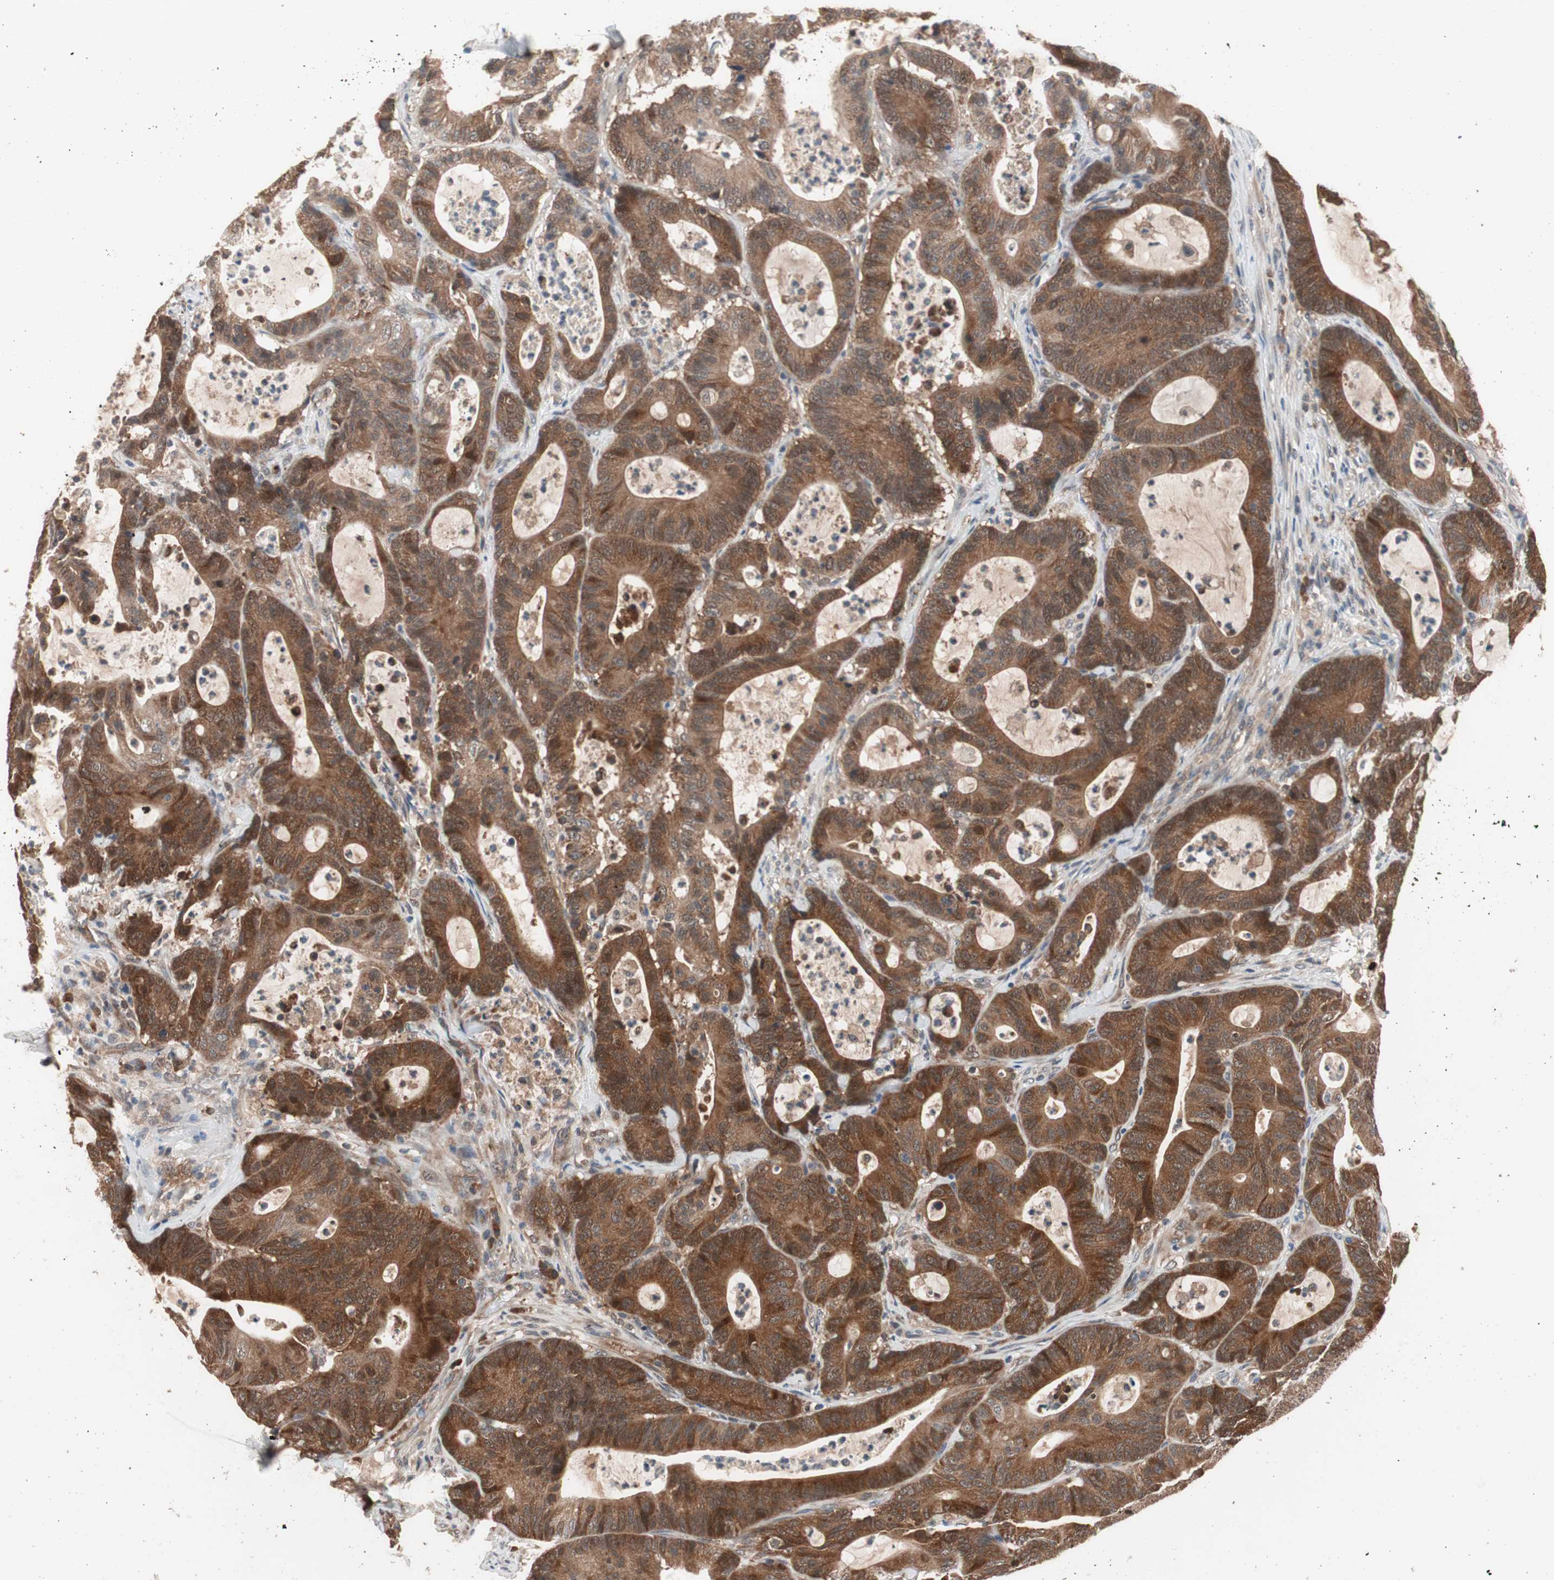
{"staining": {"intensity": "strong", "quantity": ">75%", "location": "cytoplasmic/membranous"}, "tissue": "colorectal cancer", "cell_type": "Tumor cells", "image_type": "cancer", "snomed": [{"axis": "morphology", "description": "Adenocarcinoma, NOS"}, {"axis": "topography", "description": "Colon"}], "caption": "Brown immunohistochemical staining in human colorectal cancer (adenocarcinoma) reveals strong cytoplasmic/membranous positivity in approximately >75% of tumor cells.", "gene": "HMBS", "patient": {"sex": "female", "age": 84}}